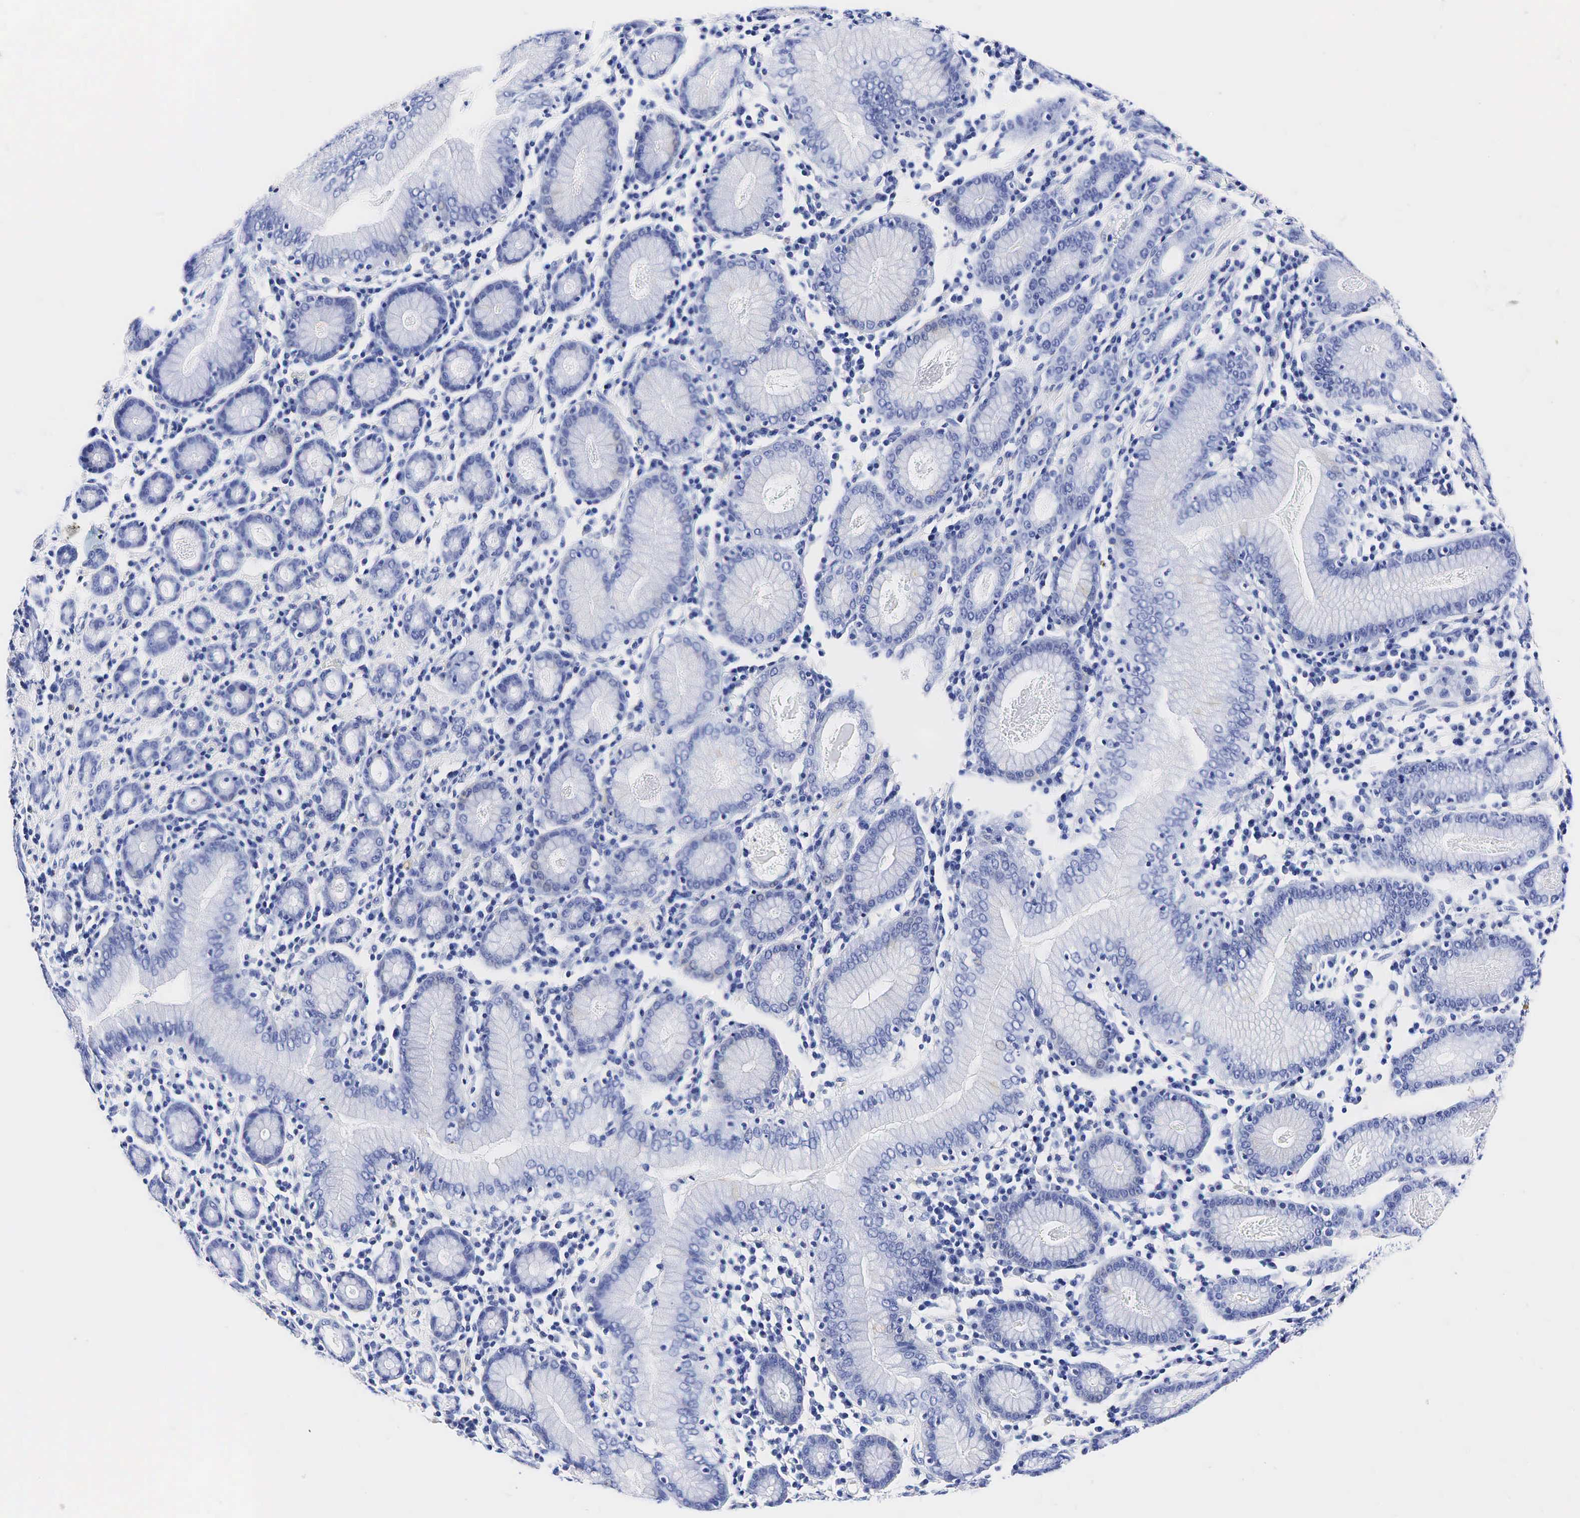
{"staining": {"intensity": "negative", "quantity": "none", "location": "none"}, "tissue": "stomach cancer", "cell_type": "Tumor cells", "image_type": "cancer", "snomed": [{"axis": "morphology", "description": "Adenocarcinoma, NOS"}, {"axis": "topography", "description": "Stomach, lower"}], "caption": "Immunohistochemical staining of human adenocarcinoma (stomach) shows no significant staining in tumor cells.", "gene": "TG", "patient": {"sex": "male", "age": 88}}